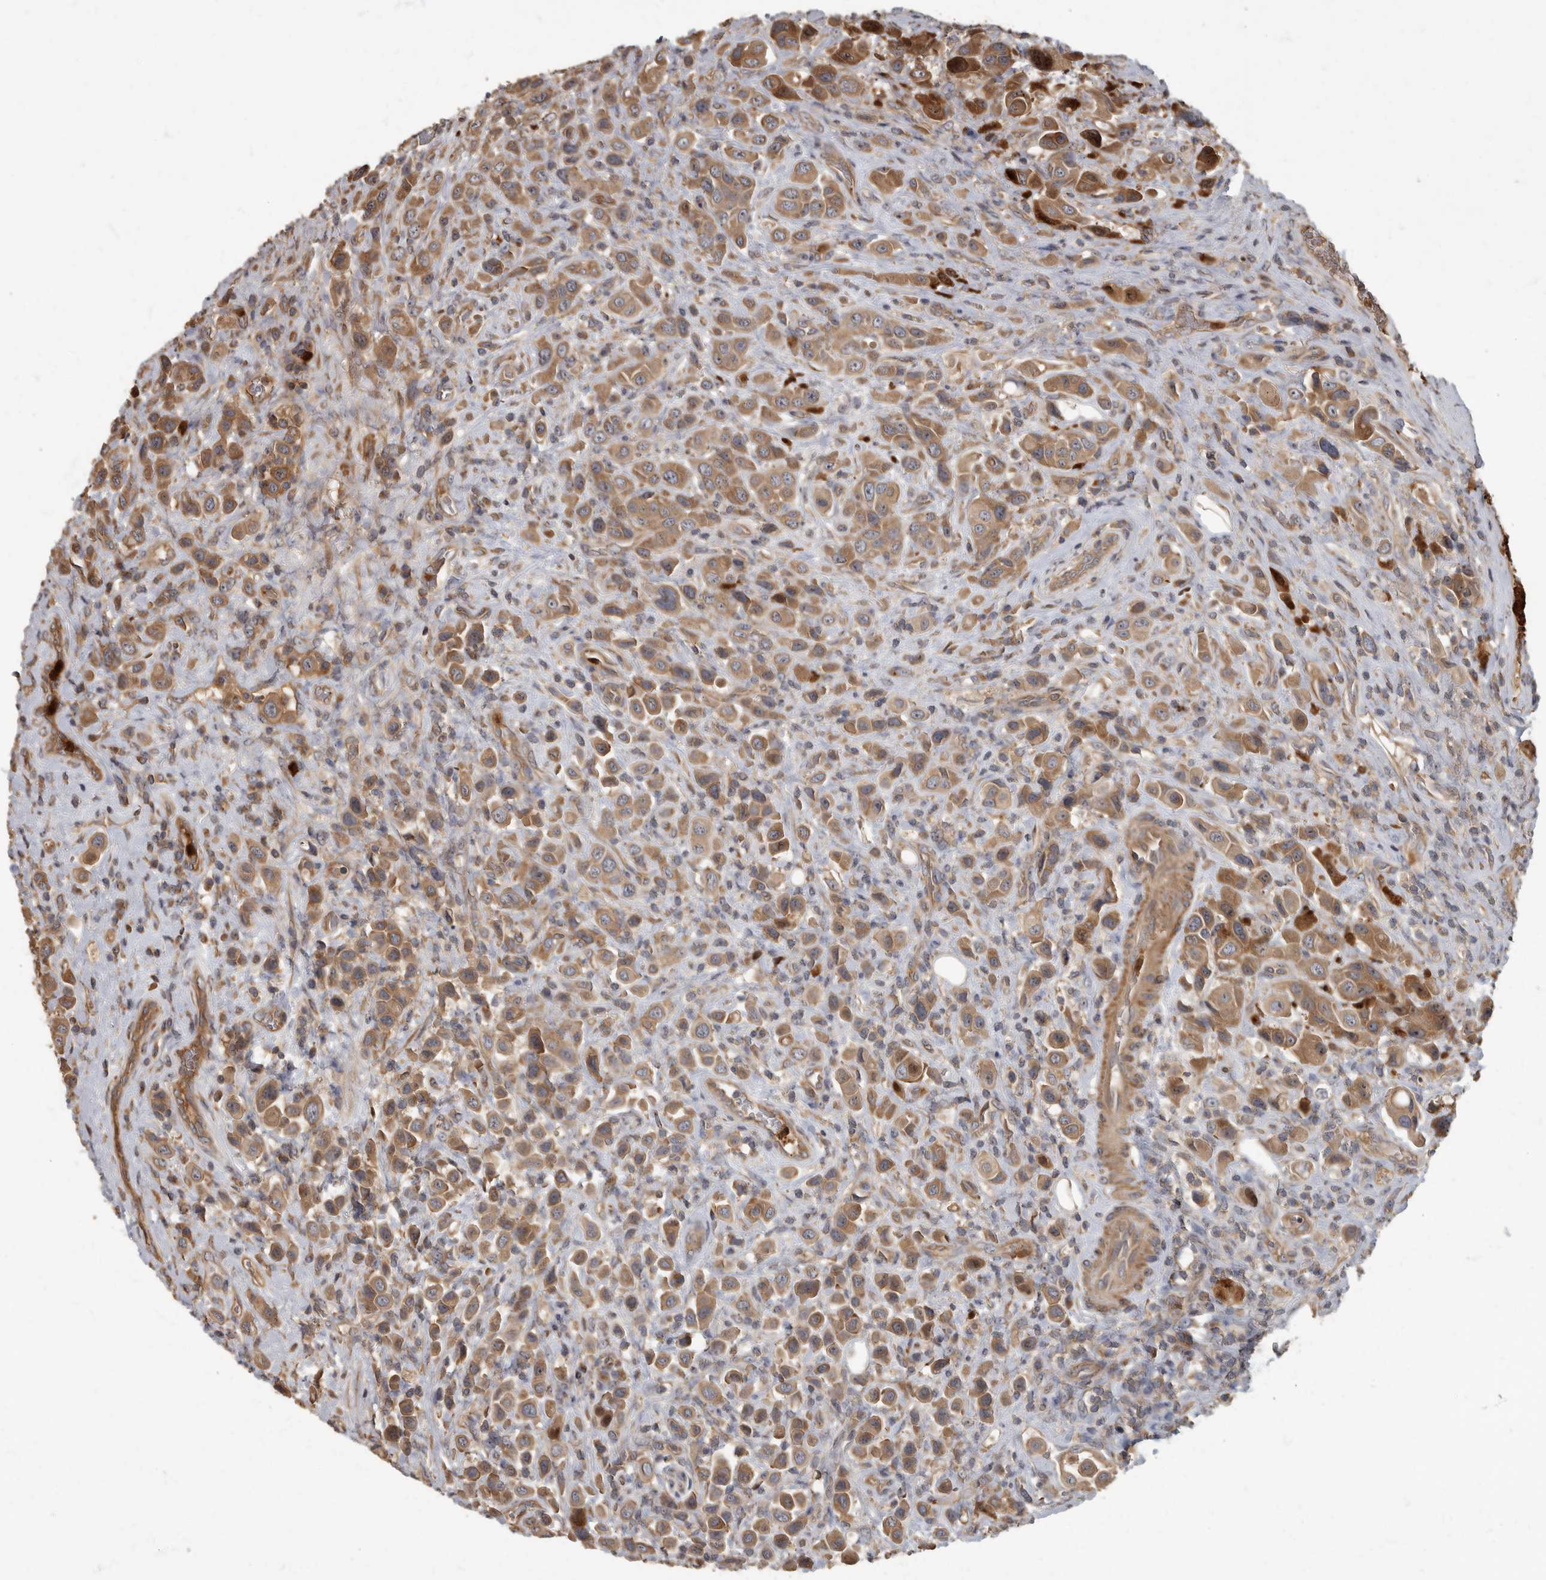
{"staining": {"intensity": "moderate", "quantity": ">75%", "location": "cytoplasmic/membranous"}, "tissue": "urothelial cancer", "cell_type": "Tumor cells", "image_type": "cancer", "snomed": [{"axis": "morphology", "description": "Urothelial carcinoma, High grade"}, {"axis": "topography", "description": "Urinary bladder"}], "caption": "Human high-grade urothelial carcinoma stained for a protein (brown) exhibits moderate cytoplasmic/membranous positive positivity in approximately >75% of tumor cells.", "gene": "DAAM1", "patient": {"sex": "male", "age": 50}}